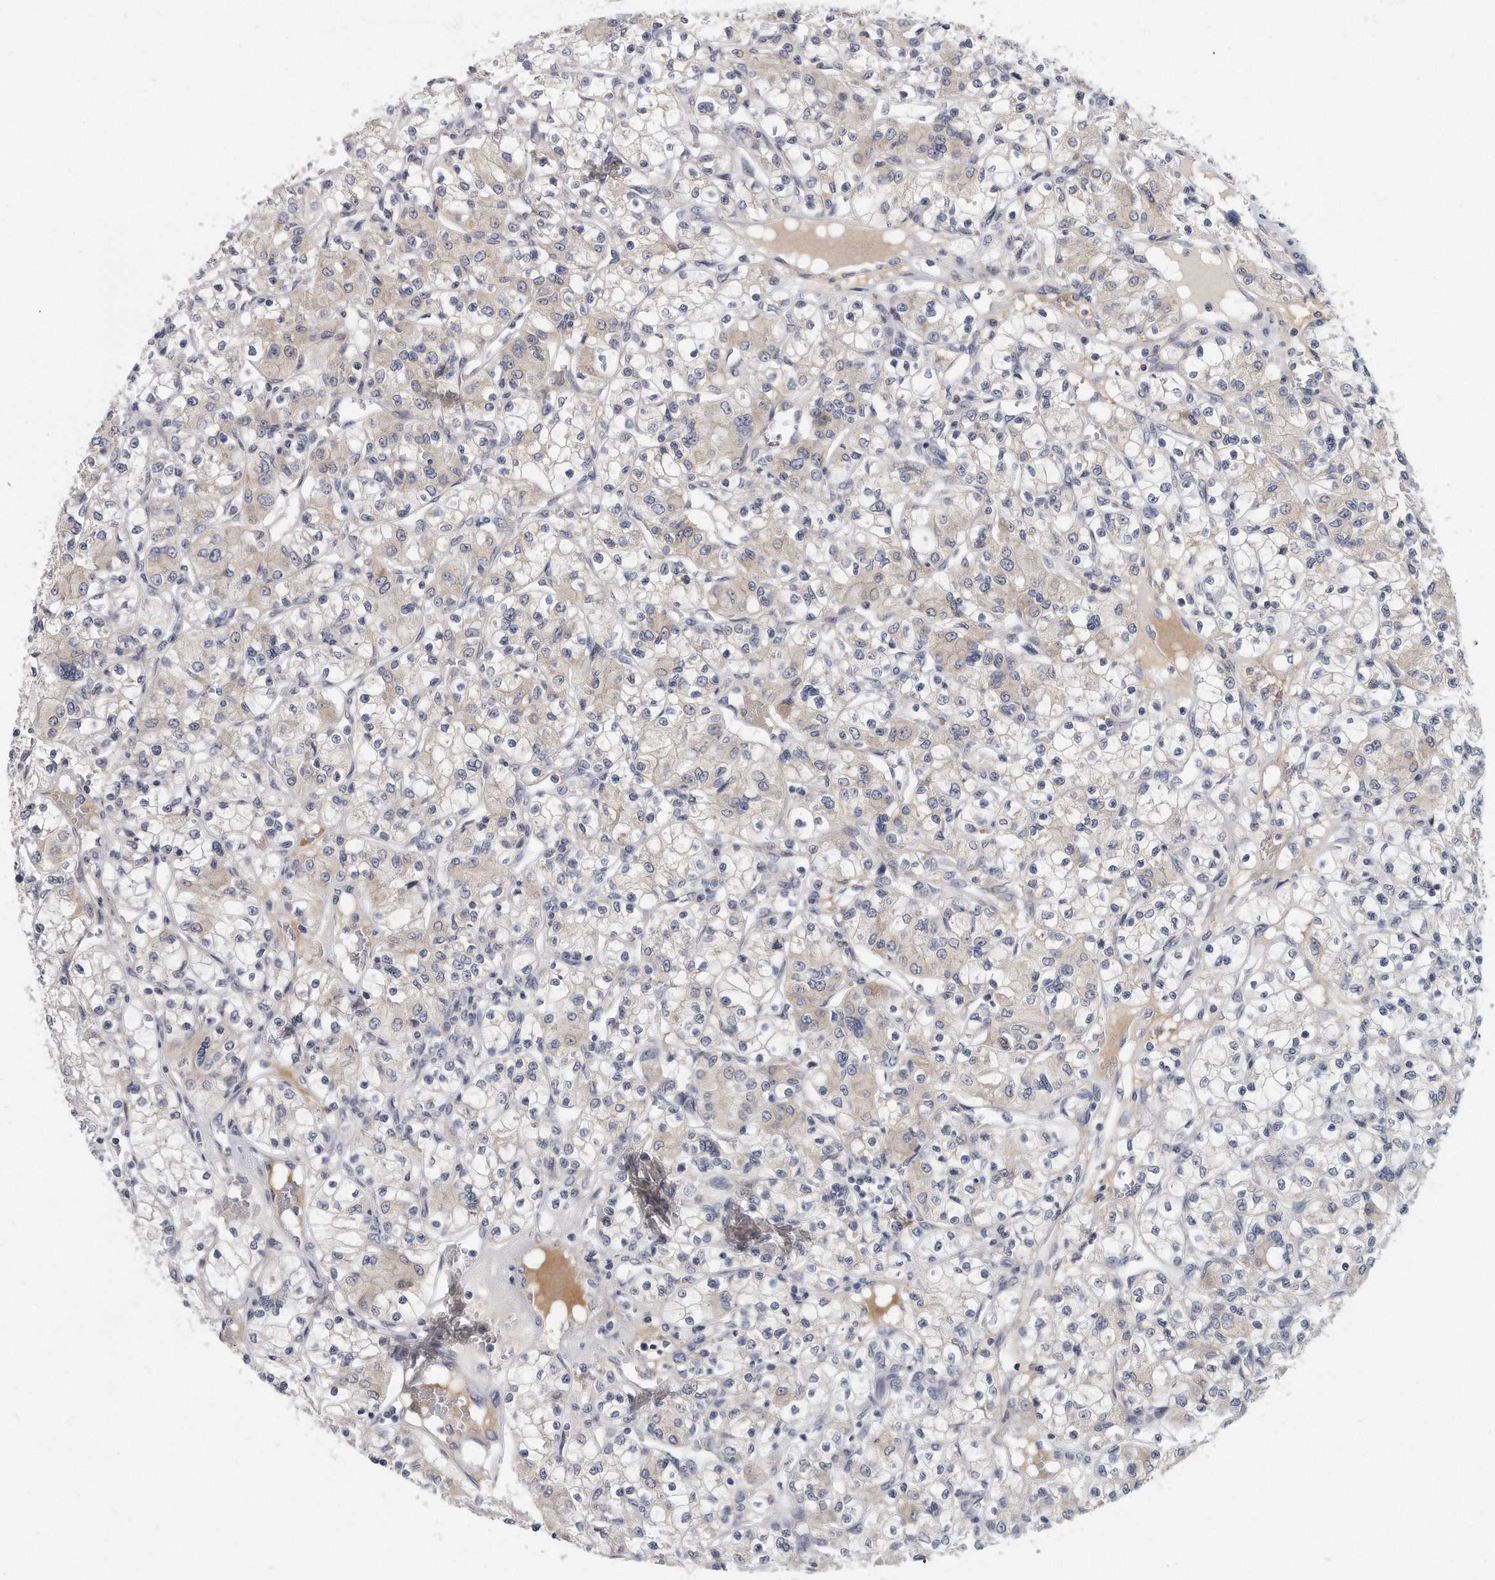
{"staining": {"intensity": "negative", "quantity": "none", "location": "none"}, "tissue": "renal cancer", "cell_type": "Tumor cells", "image_type": "cancer", "snomed": [{"axis": "morphology", "description": "Adenocarcinoma, NOS"}, {"axis": "topography", "description": "Kidney"}], "caption": "This image is of renal cancer (adenocarcinoma) stained with immunohistochemistry to label a protein in brown with the nuclei are counter-stained blue. There is no positivity in tumor cells.", "gene": "PLEKHA6", "patient": {"sex": "female", "age": 59}}